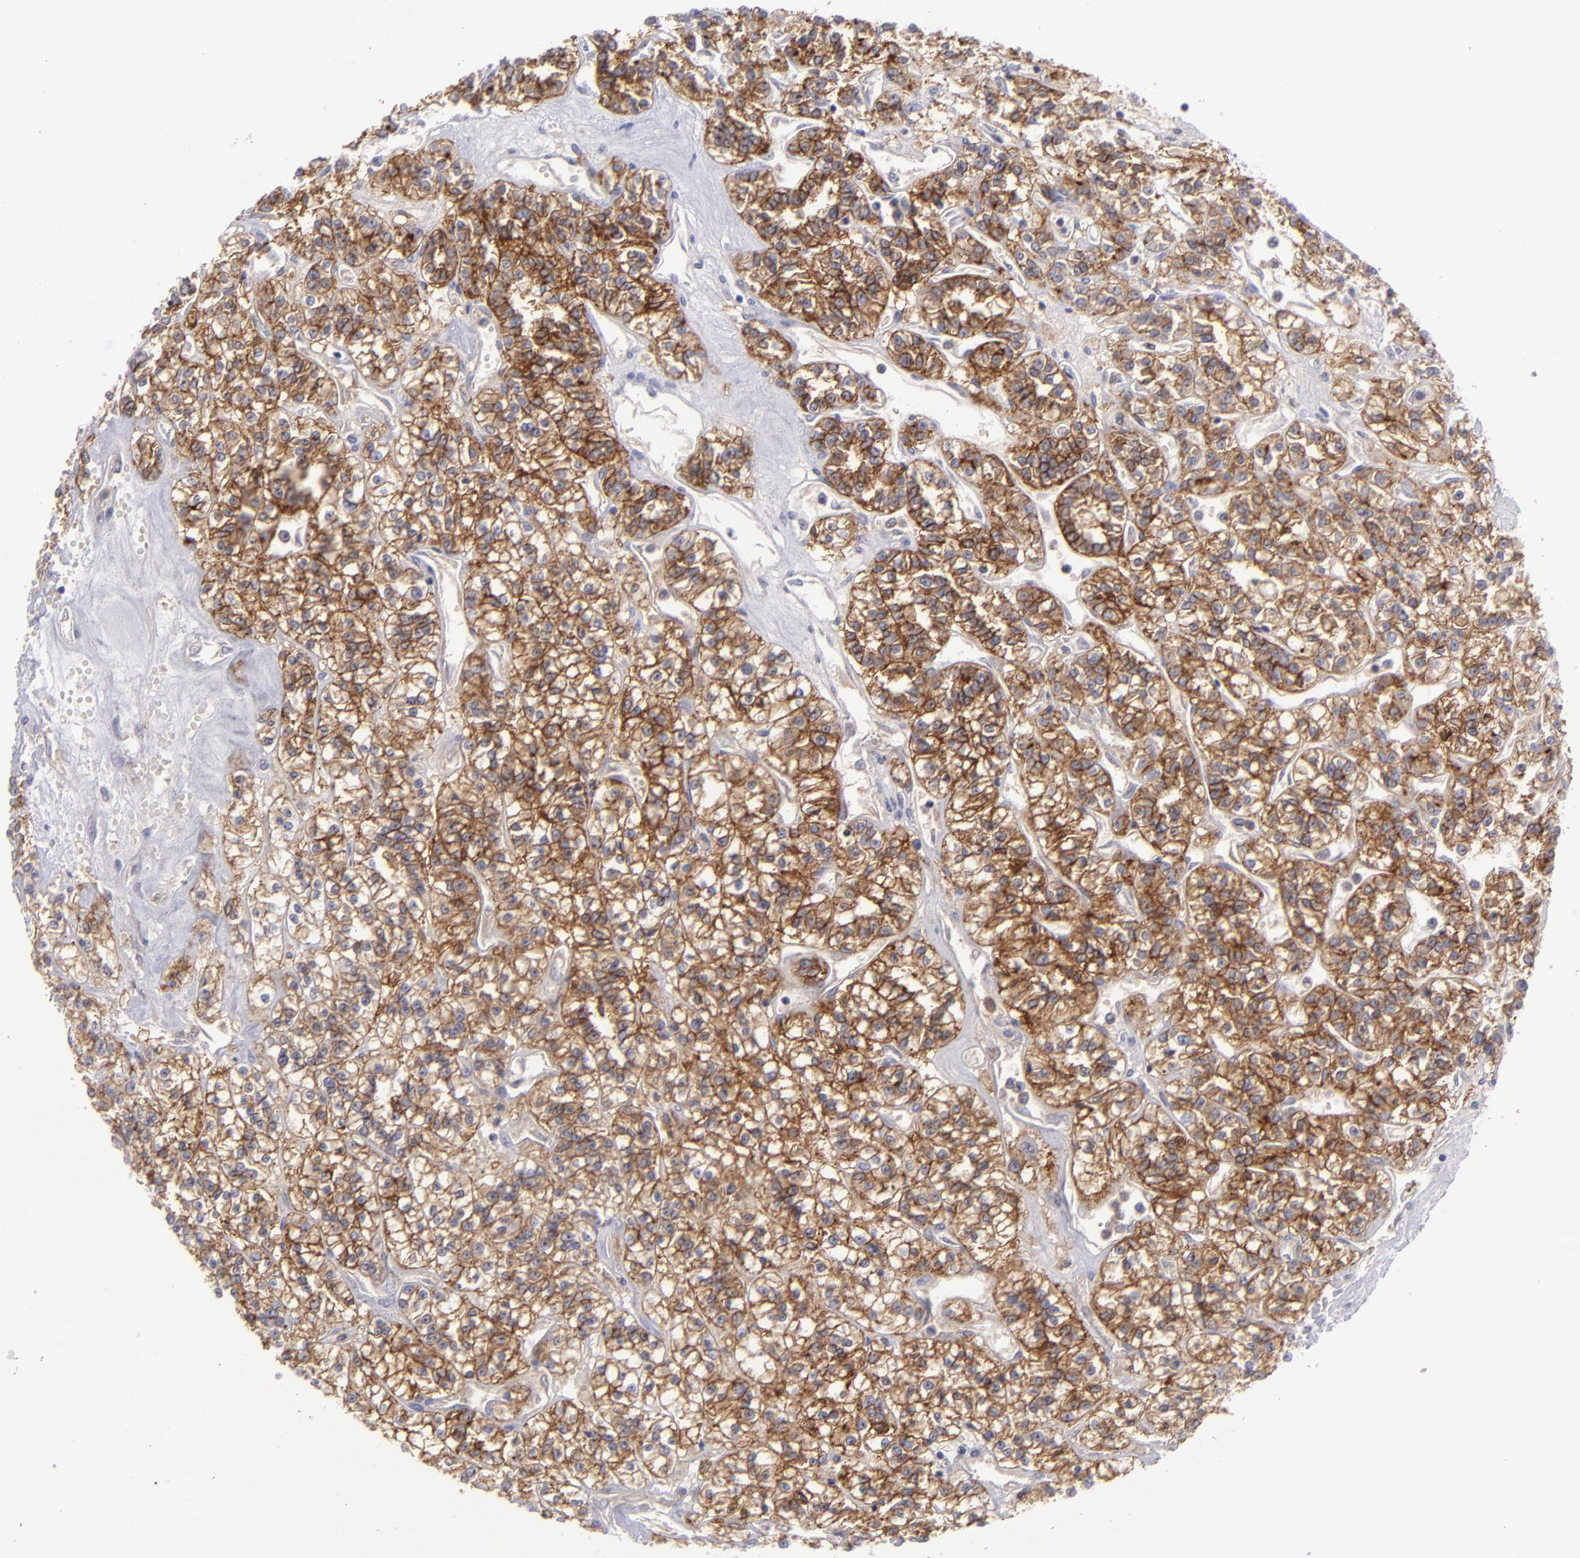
{"staining": {"intensity": "strong", "quantity": ">75%", "location": "cytoplasmic/membranous"}, "tissue": "renal cancer", "cell_type": "Tumor cells", "image_type": "cancer", "snomed": [{"axis": "morphology", "description": "Adenocarcinoma, NOS"}, {"axis": "topography", "description": "Kidney"}], "caption": "An immunohistochemistry photomicrograph of tumor tissue is shown. Protein staining in brown shows strong cytoplasmic/membranous positivity in renal adenocarcinoma within tumor cells. The staining was performed using DAB, with brown indicating positive protein expression. Nuclei are stained blue with hematoxylin.", "gene": "BSG", "patient": {"sex": "female", "age": 76}}